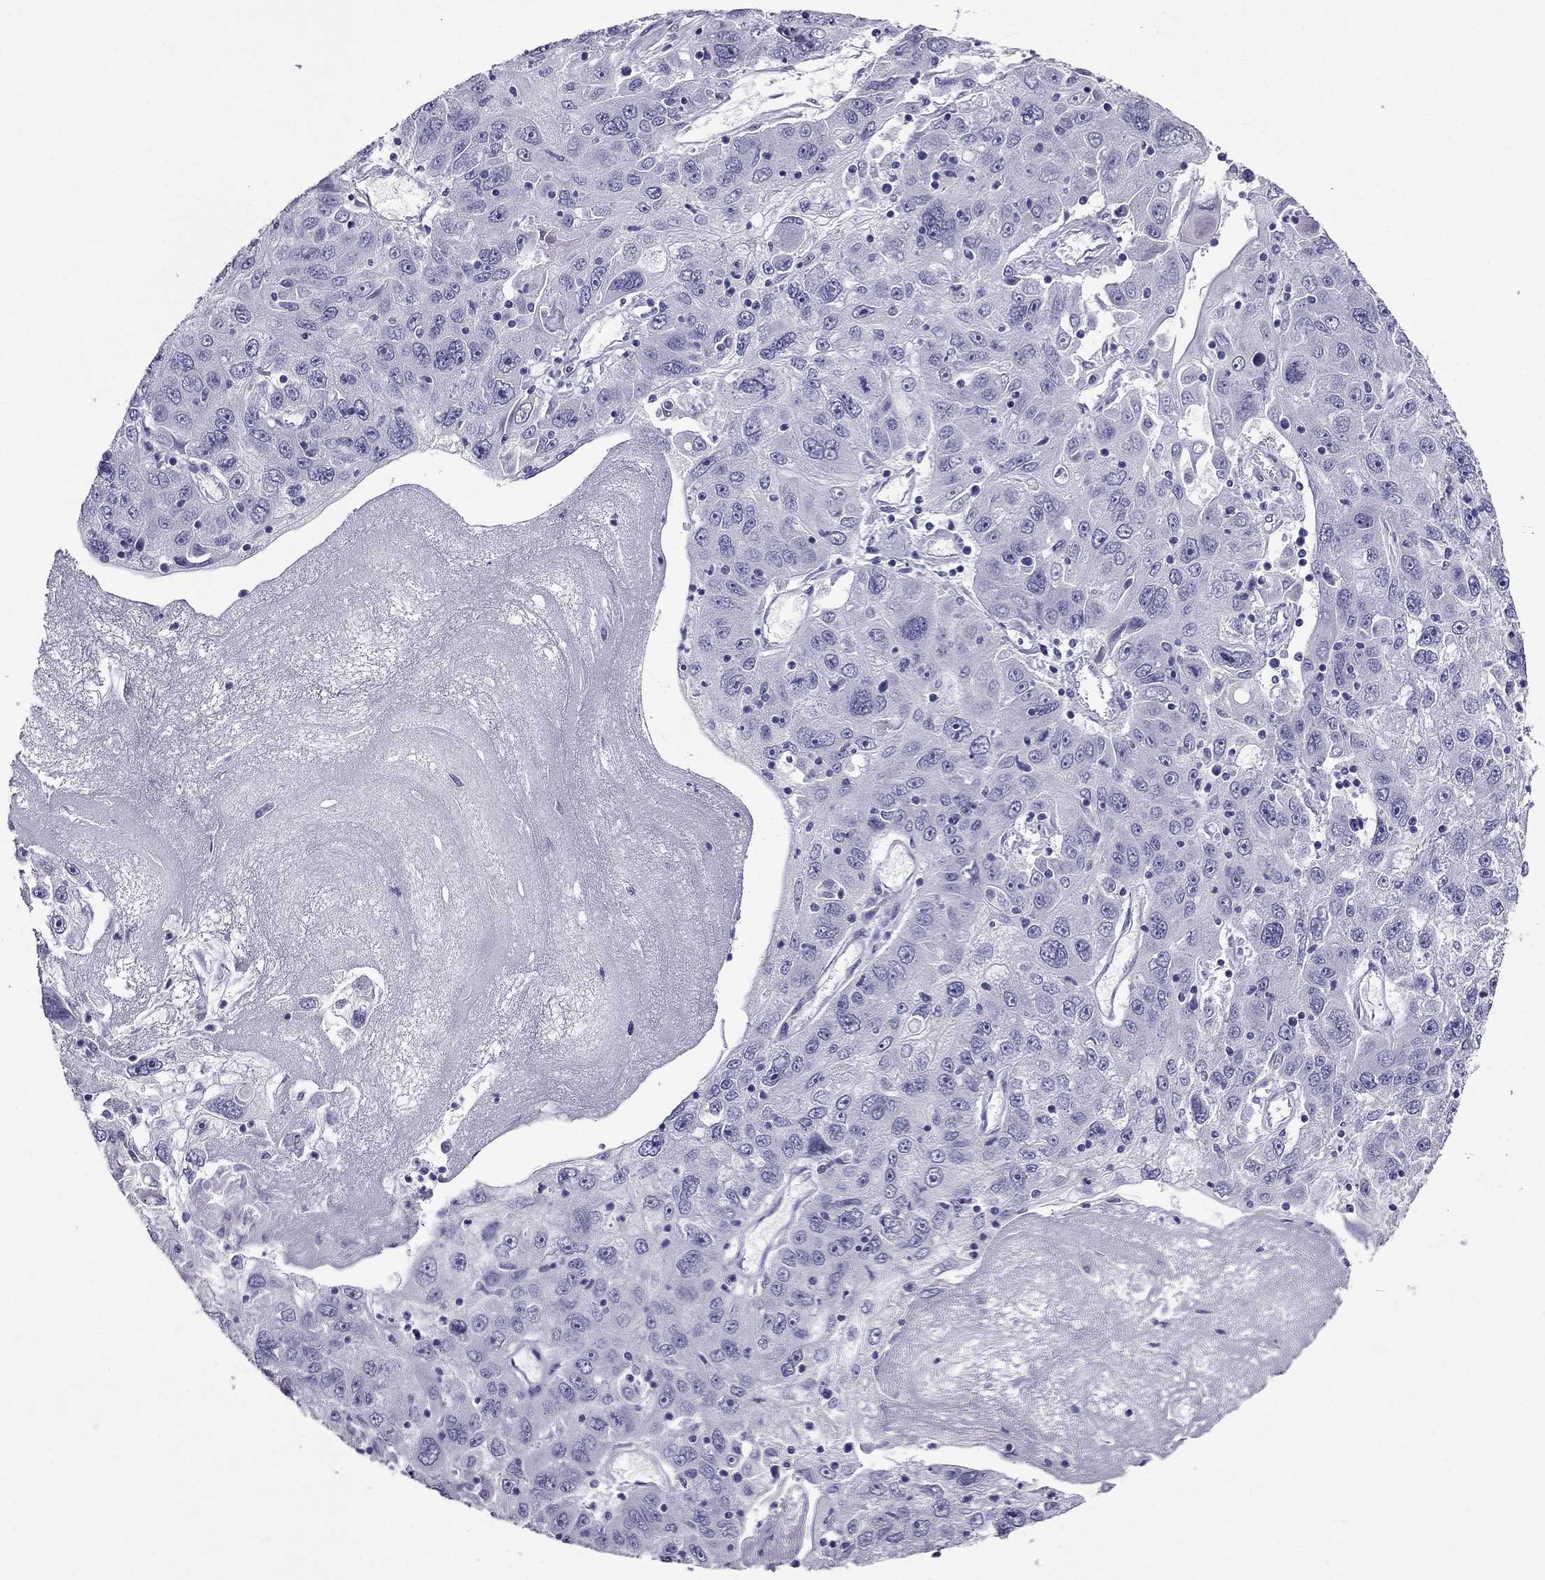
{"staining": {"intensity": "negative", "quantity": "none", "location": "none"}, "tissue": "stomach cancer", "cell_type": "Tumor cells", "image_type": "cancer", "snomed": [{"axis": "morphology", "description": "Adenocarcinoma, NOS"}, {"axis": "topography", "description": "Stomach"}], "caption": "This is an immunohistochemistry (IHC) micrograph of stomach cancer. There is no staining in tumor cells.", "gene": "ZNF541", "patient": {"sex": "male", "age": 56}}